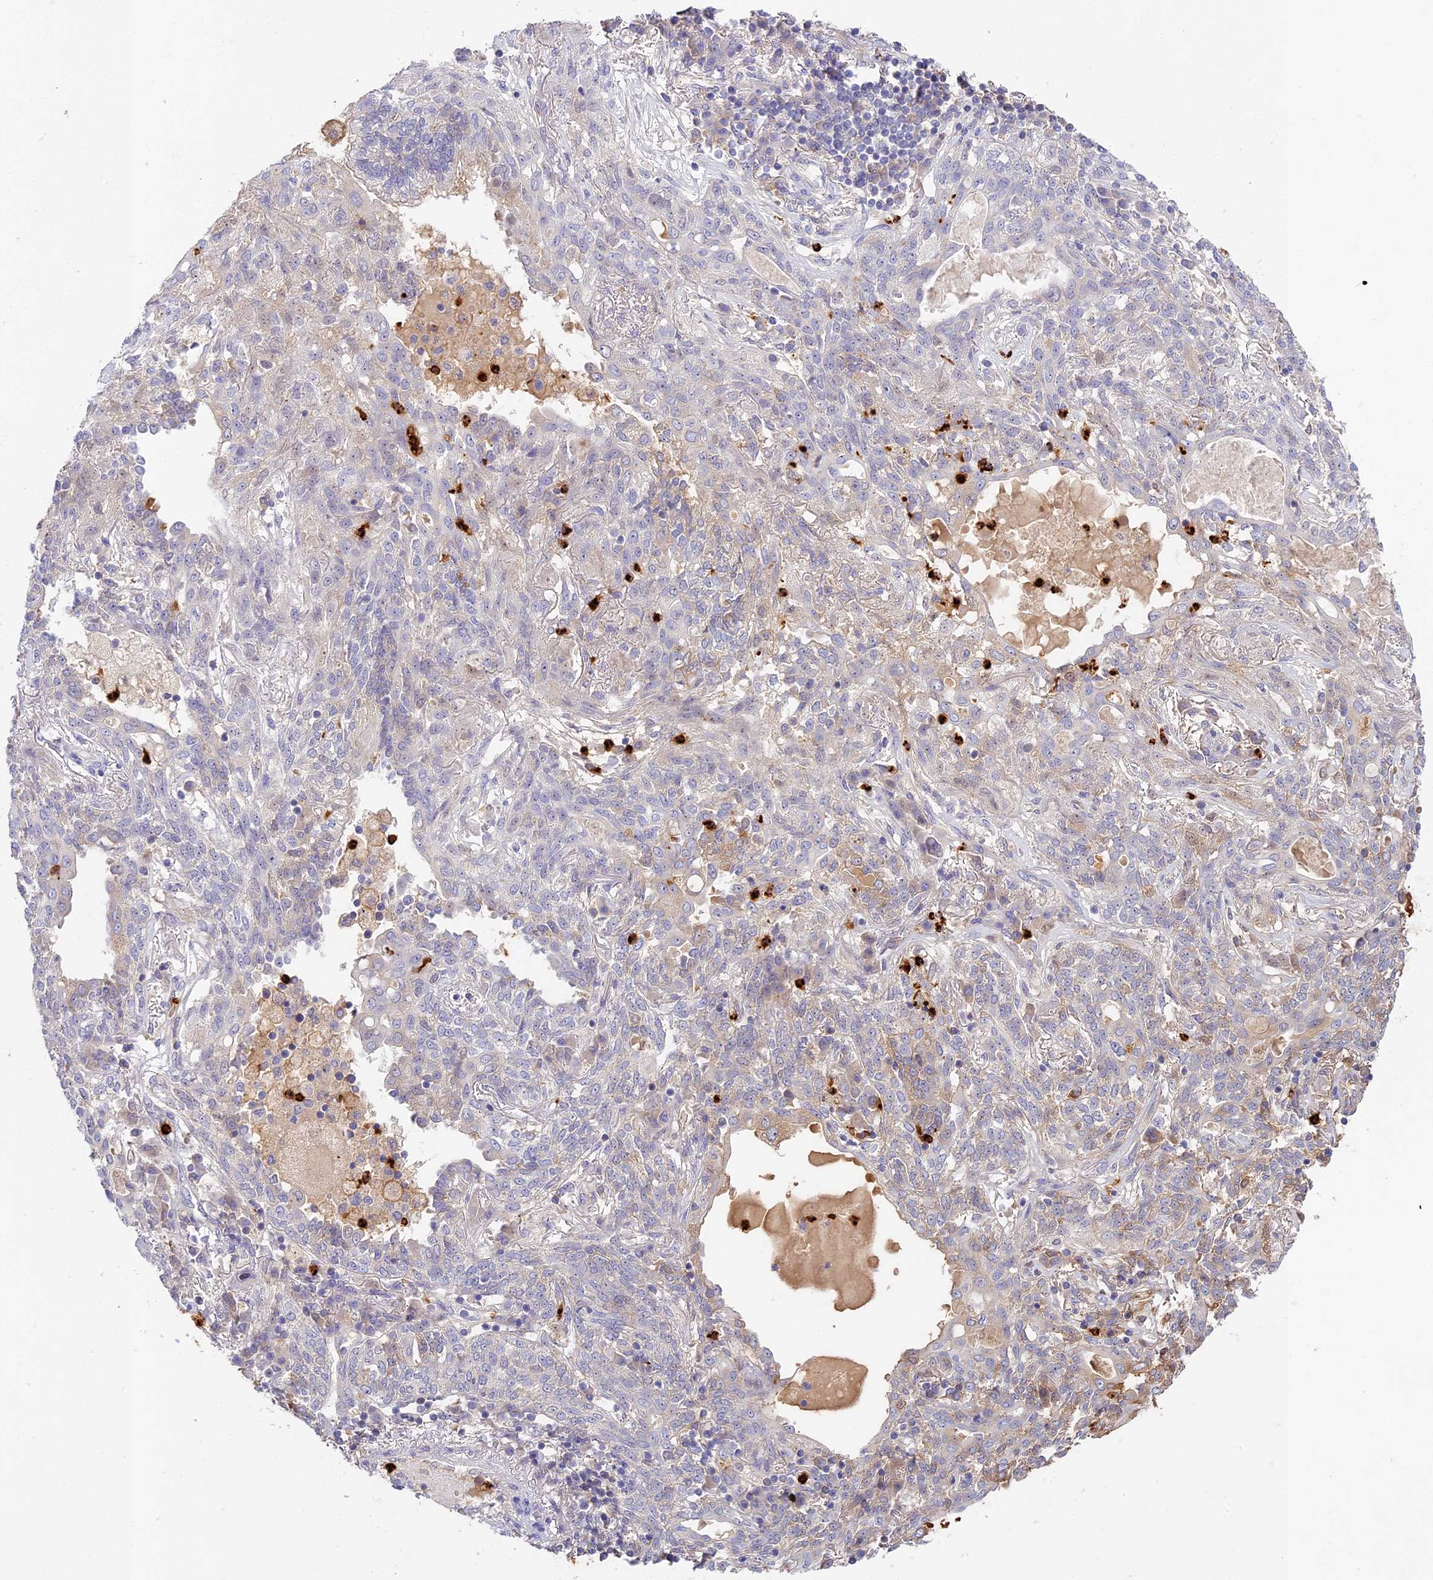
{"staining": {"intensity": "weak", "quantity": "<25%", "location": "cytoplasmic/membranous"}, "tissue": "lung cancer", "cell_type": "Tumor cells", "image_type": "cancer", "snomed": [{"axis": "morphology", "description": "Squamous cell carcinoma, NOS"}, {"axis": "topography", "description": "Lung"}], "caption": "The micrograph reveals no significant positivity in tumor cells of lung cancer (squamous cell carcinoma). (DAB (3,3'-diaminobenzidine) immunohistochemistry visualized using brightfield microscopy, high magnification).", "gene": "ADGRD1", "patient": {"sex": "female", "age": 70}}